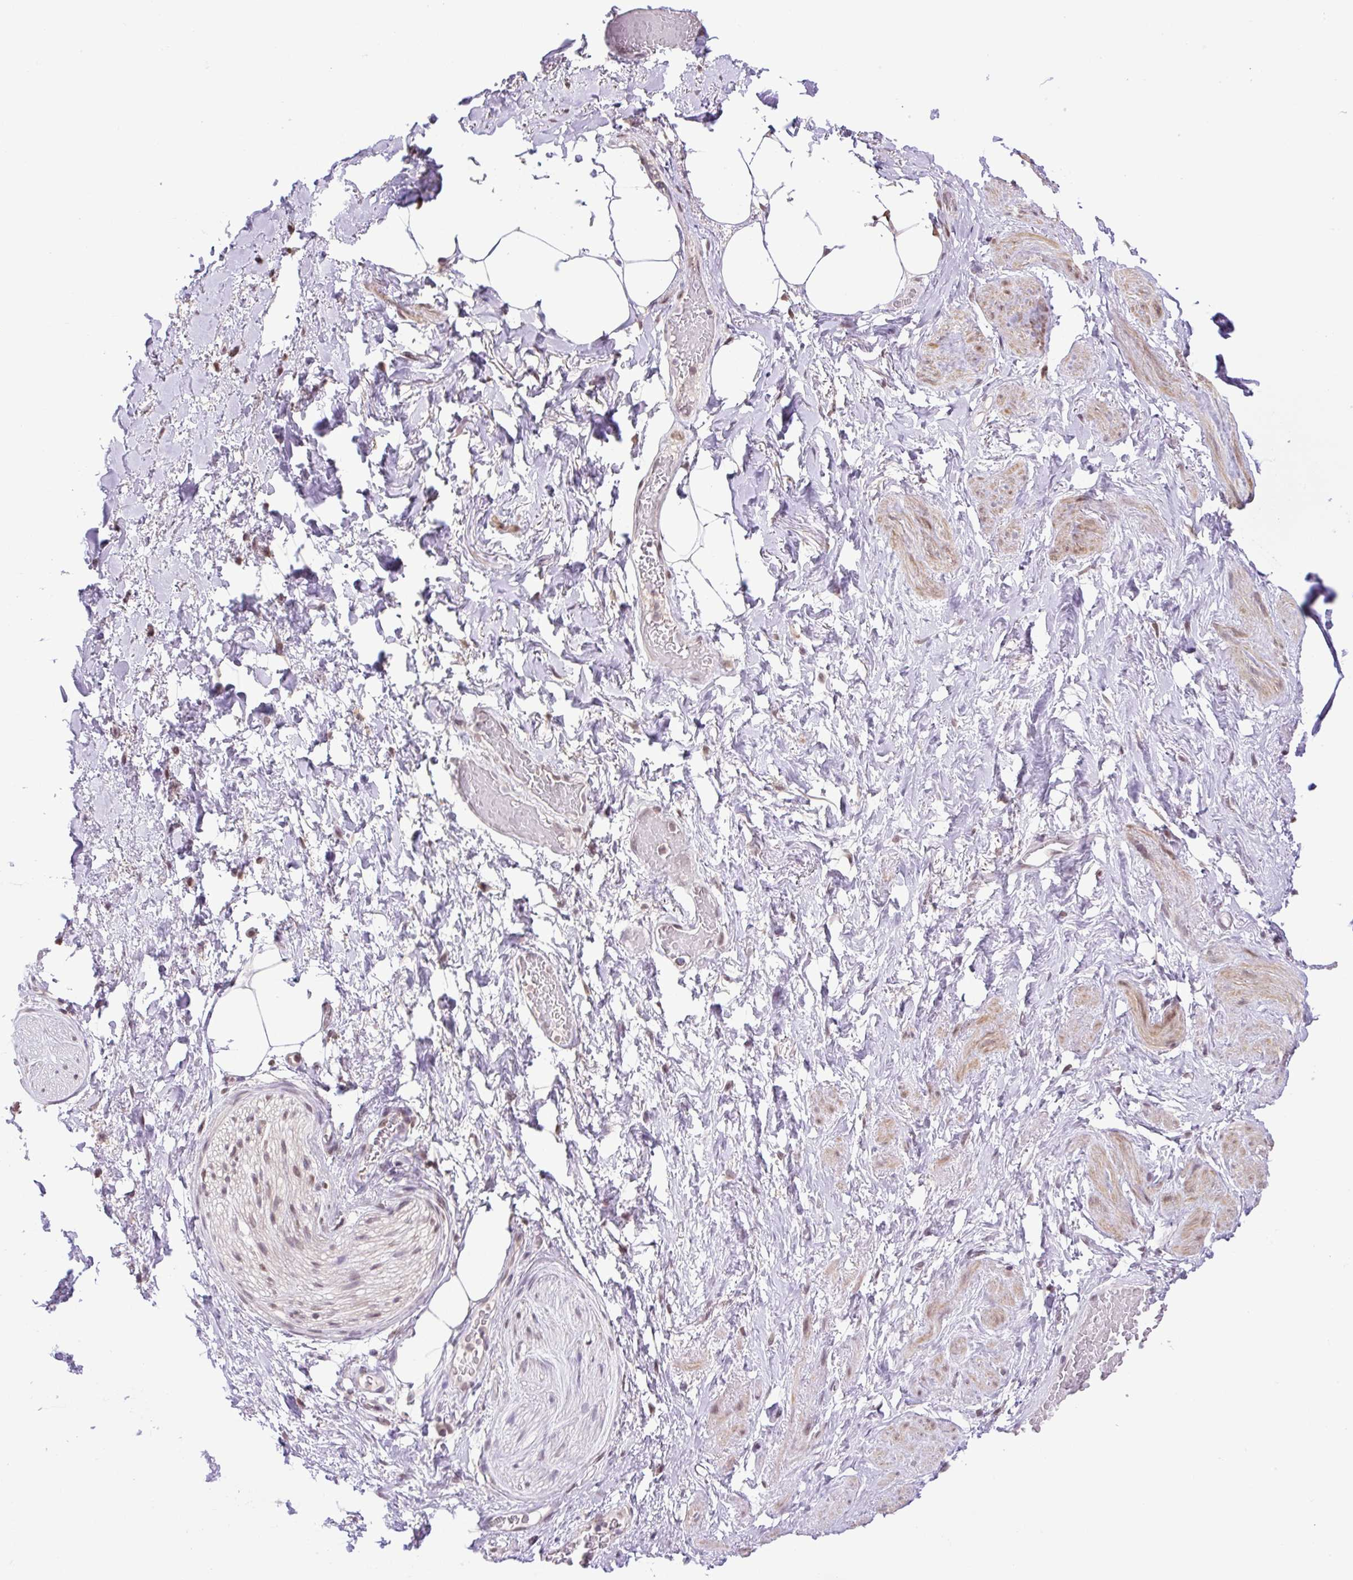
{"staining": {"intensity": "negative", "quantity": "none", "location": "none"}, "tissue": "adipose tissue", "cell_type": "Adipocytes", "image_type": "normal", "snomed": [{"axis": "morphology", "description": "Normal tissue, NOS"}, {"axis": "topography", "description": "Vagina"}, {"axis": "topography", "description": "Peripheral nerve tissue"}], "caption": "DAB (3,3'-diaminobenzidine) immunohistochemical staining of unremarkable adipose tissue exhibits no significant expression in adipocytes.", "gene": "KPNA1", "patient": {"sex": "female", "age": 71}}